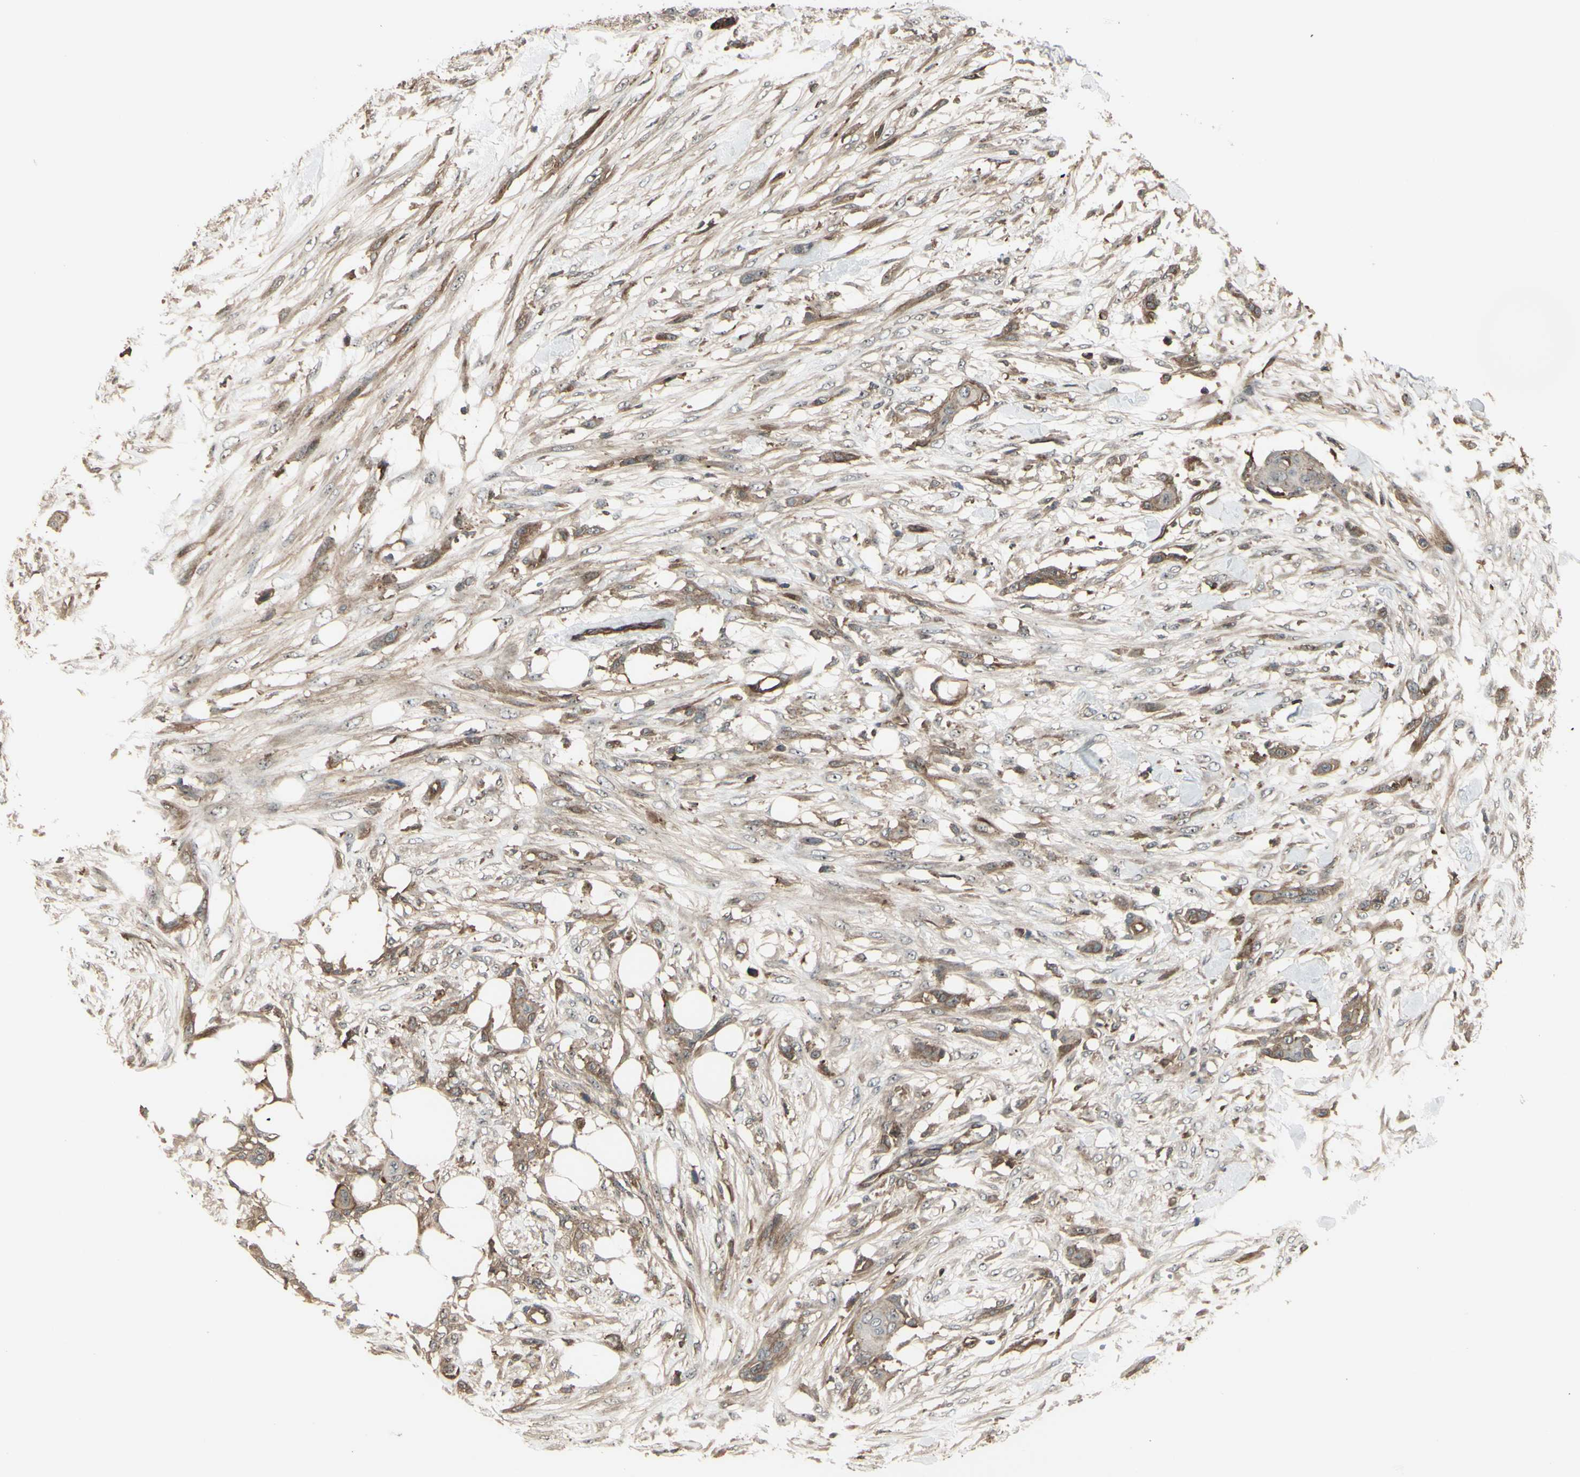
{"staining": {"intensity": "moderate", "quantity": ">75%", "location": "cytoplasmic/membranous"}, "tissue": "skin cancer", "cell_type": "Tumor cells", "image_type": "cancer", "snomed": [{"axis": "morphology", "description": "Squamous cell carcinoma, NOS"}, {"axis": "topography", "description": "Skin"}], "caption": "A histopathology image of human skin squamous cell carcinoma stained for a protein reveals moderate cytoplasmic/membranous brown staining in tumor cells.", "gene": "FXYD5", "patient": {"sex": "female", "age": 59}}